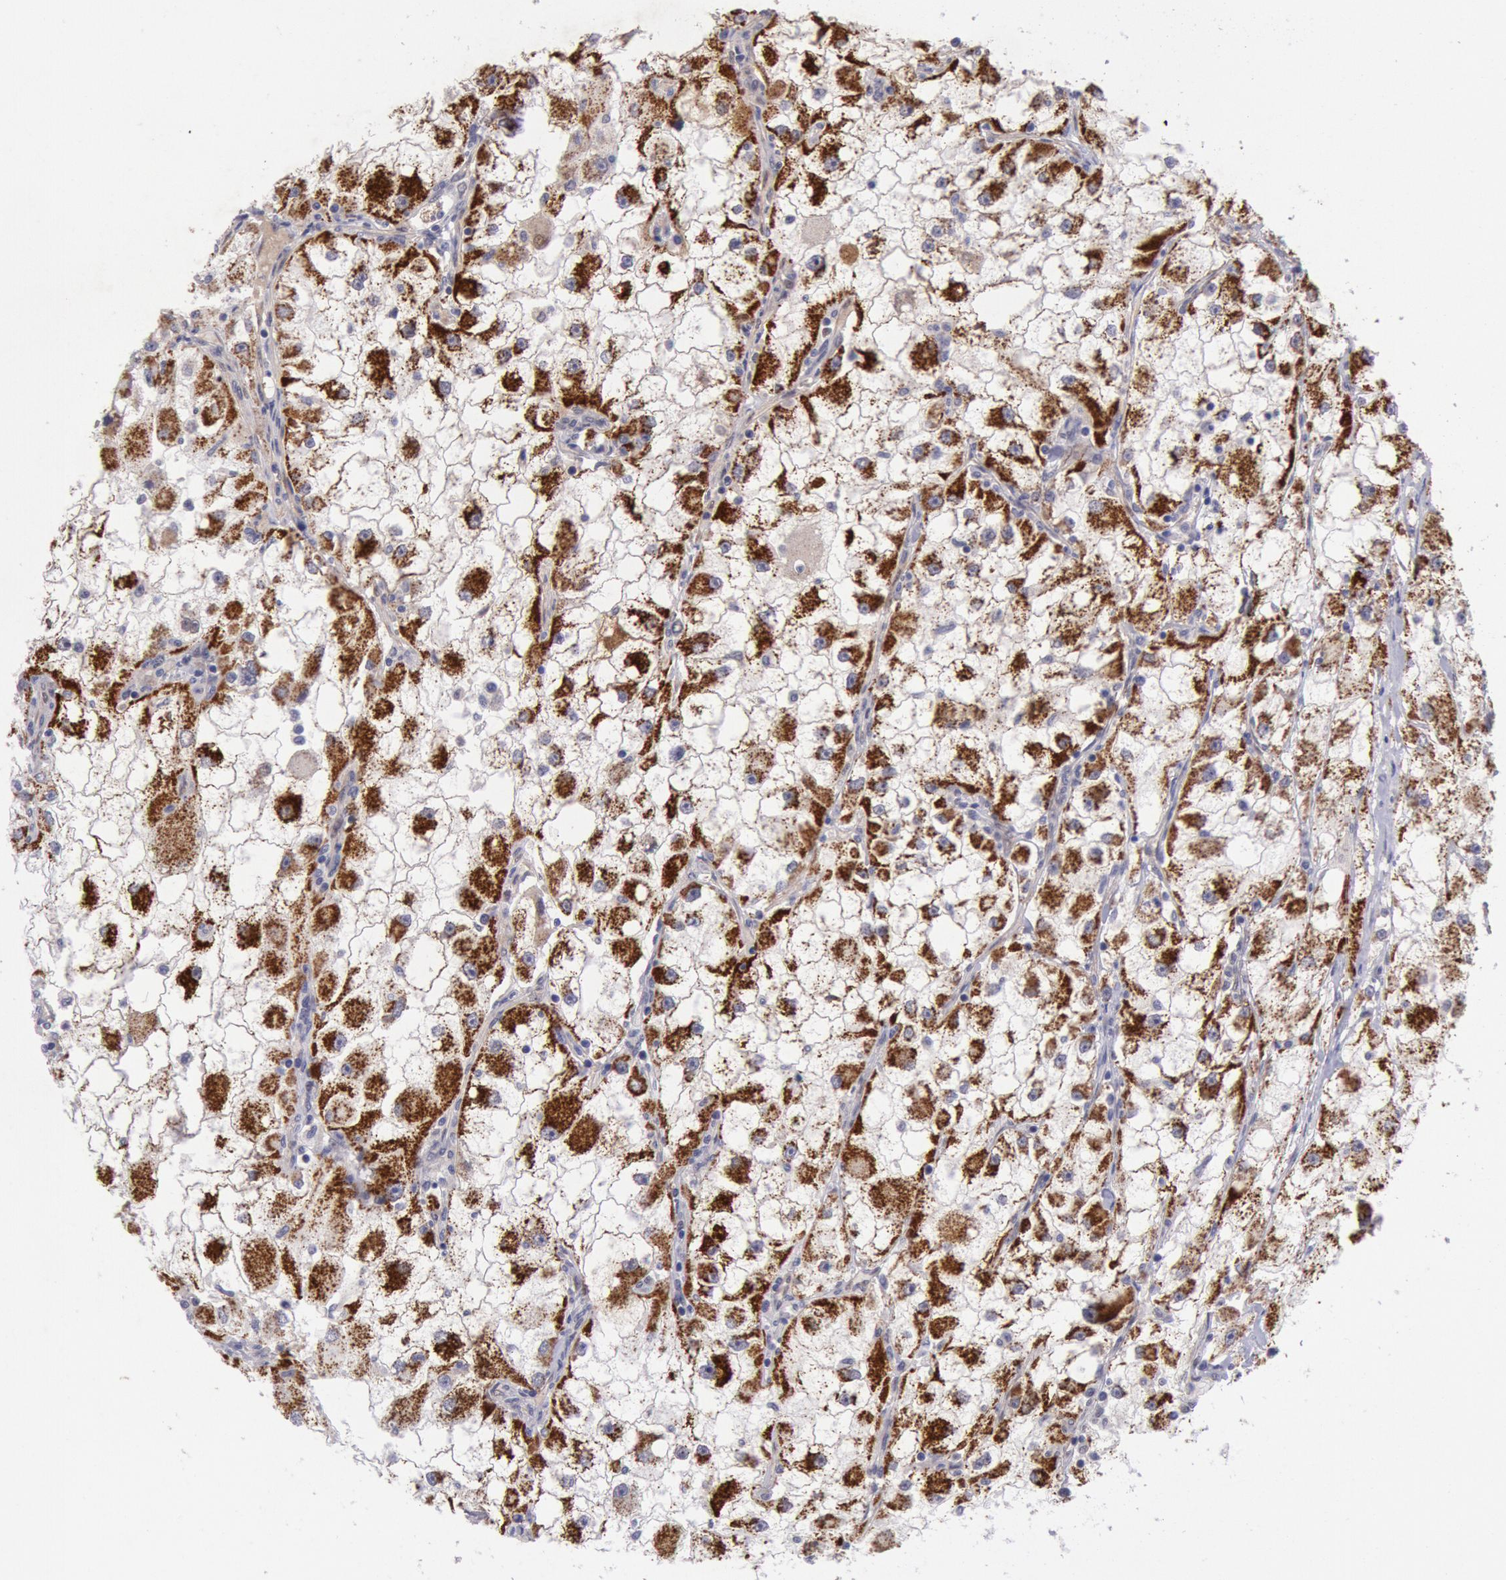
{"staining": {"intensity": "moderate", "quantity": "25%-75%", "location": "cytoplasmic/membranous,nuclear"}, "tissue": "renal cancer", "cell_type": "Tumor cells", "image_type": "cancer", "snomed": [{"axis": "morphology", "description": "Adenocarcinoma, NOS"}, {"axis": "topography", "description": "Kidney"}], "caption": "Immunohistochemistry of human adenocarcinoma (renal) reveals medium levels of moderate cytoplasmic/membranous and nuclear staining in about 25%-75% of tumor cells.", "gene": "CDKN2B", "patient": {"sex": "female", "age": 73}}